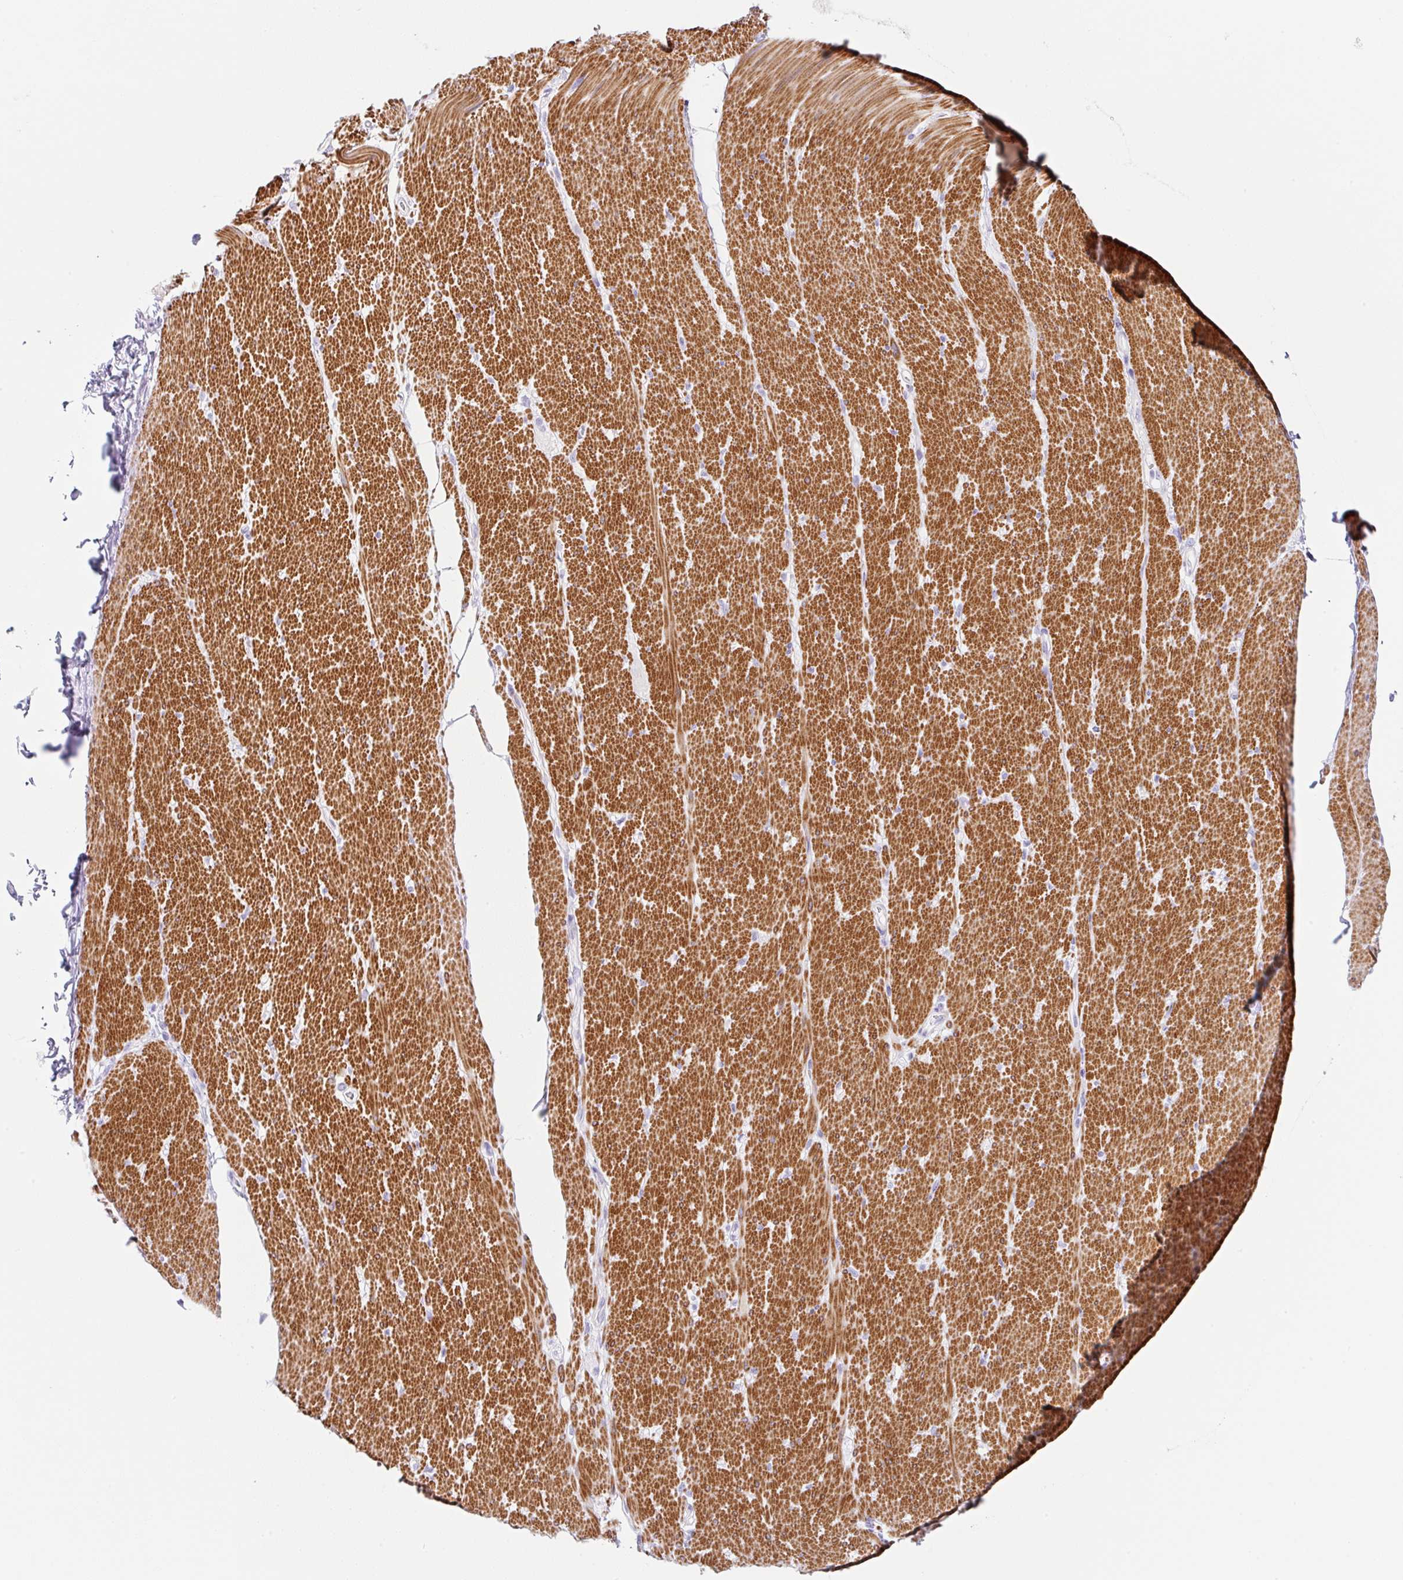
{"staining": {"intensity": "strong", "quantity": "25%-75%", "location": "cytoplasmic/membranous"}, "tissue": "smooth muscle", "cell_type": "Smooth muscle cells", "image_type": "normal", "snomed": [{"axis": "morphology", "description": "Normal tissue, NOS"}, {"axis": "topography", "description": "Smooth muscle"}, {"axis": "topography", "description": "Rectum"}], "caption": "Normal smooth muscle reveals strong cytoplasmic/membranous positivity in about 25%-75% of smooth muscle cells.", "gene": "CLDND2", "patient": {"sex": "male", "age": 53}}